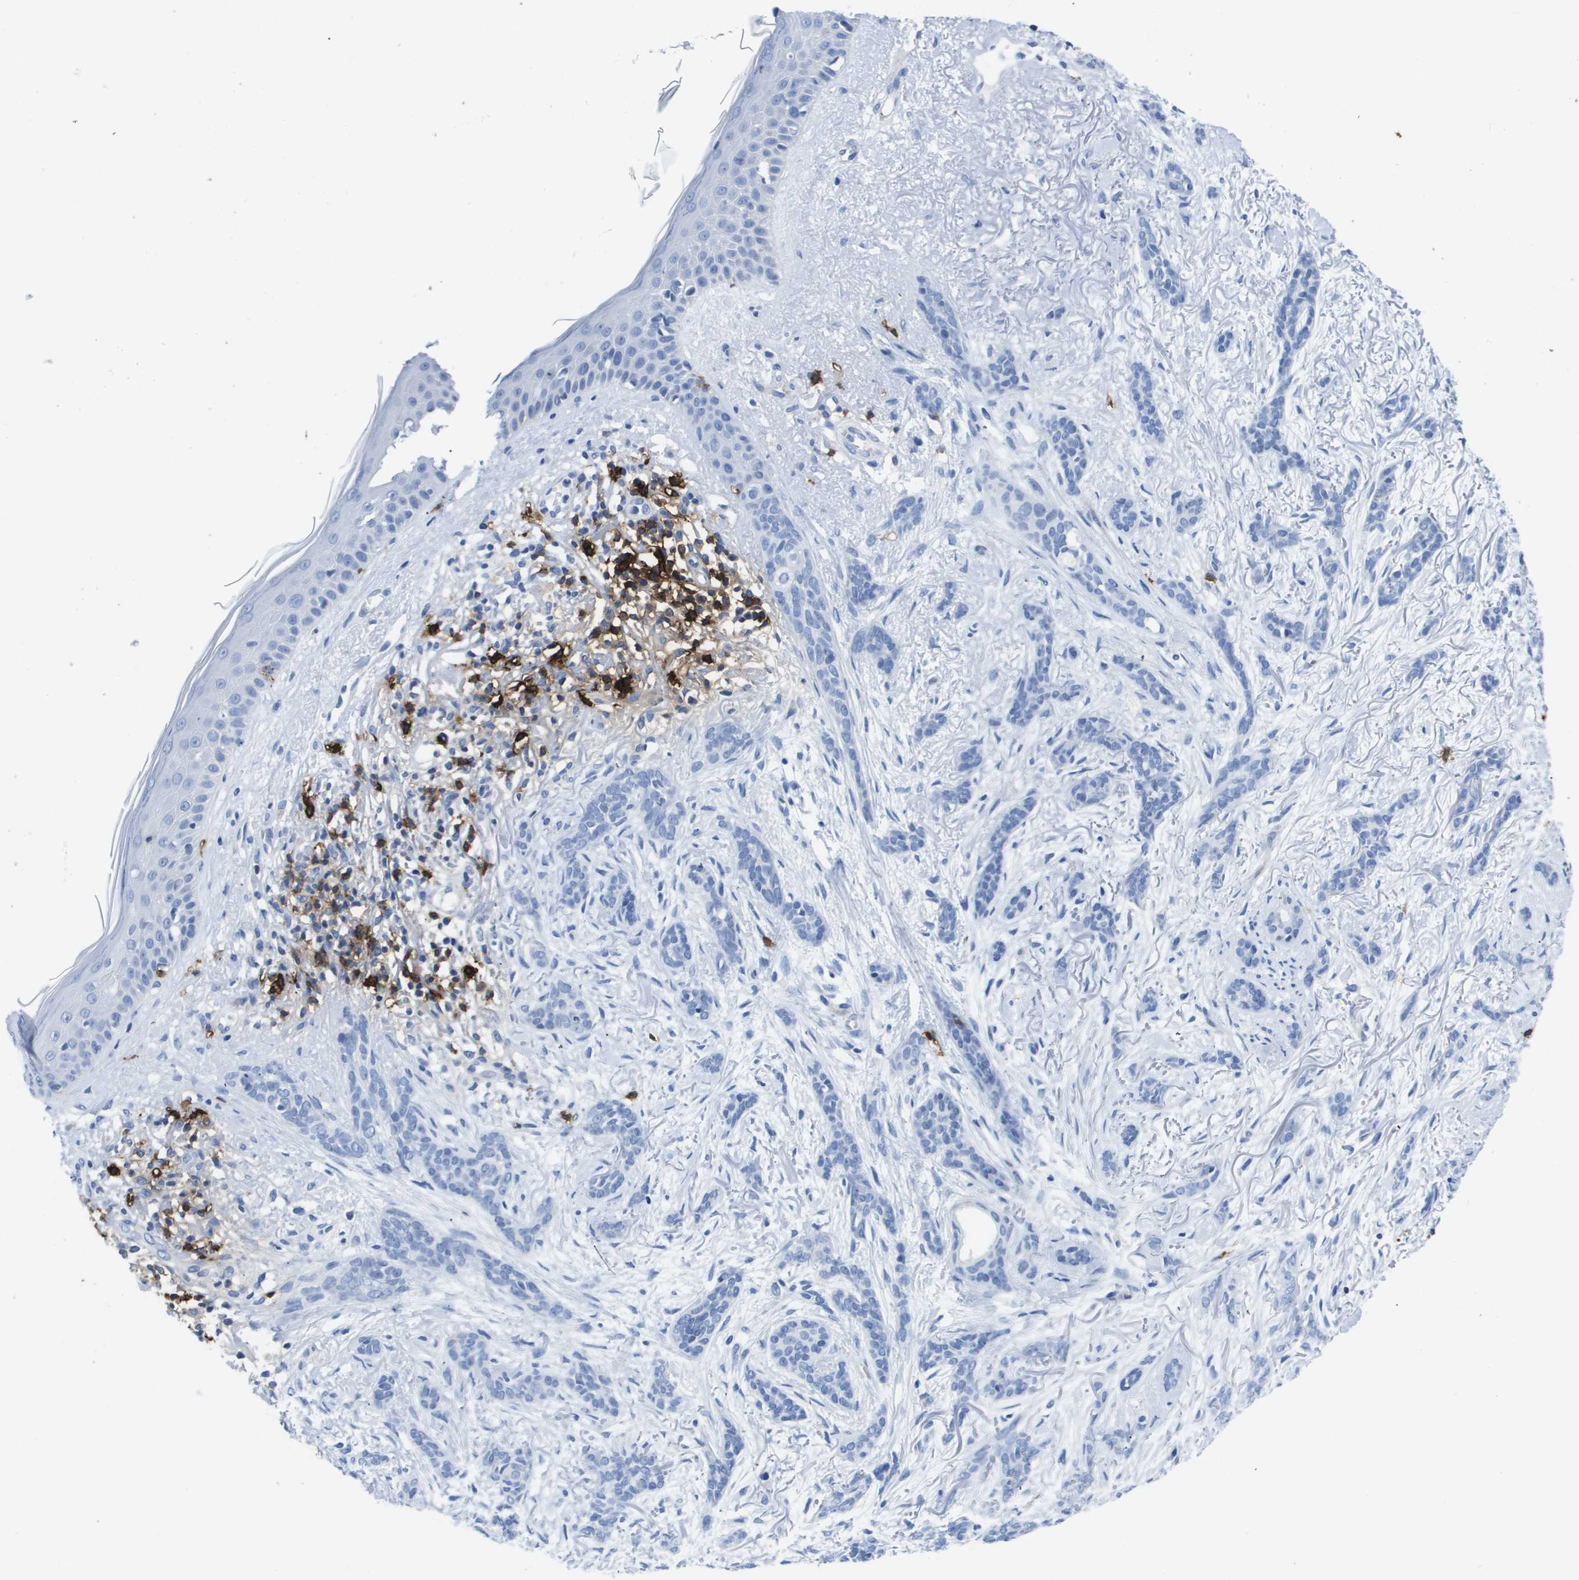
{"staining": {"intensity": "negative", "quantity": "none", "location": "none"}, "tissue": "skin cancer", "cell_type": "Tumor cells", "image_type": "cancer", "snomed": [{"axis": "morphology", "description": "Basal cell carcinoma"}, {"axis": "morphology", "description": "Adnexal tumor, benign"}, {"axis": "topography", "description": "Skin"}], "caption": "The micrograph demonstrates no significant expression in tumor cells of skin cancer (basal cell carcinoma).", "gene": "MS4A1", "patient": {"sex": "female", "age": 42}}